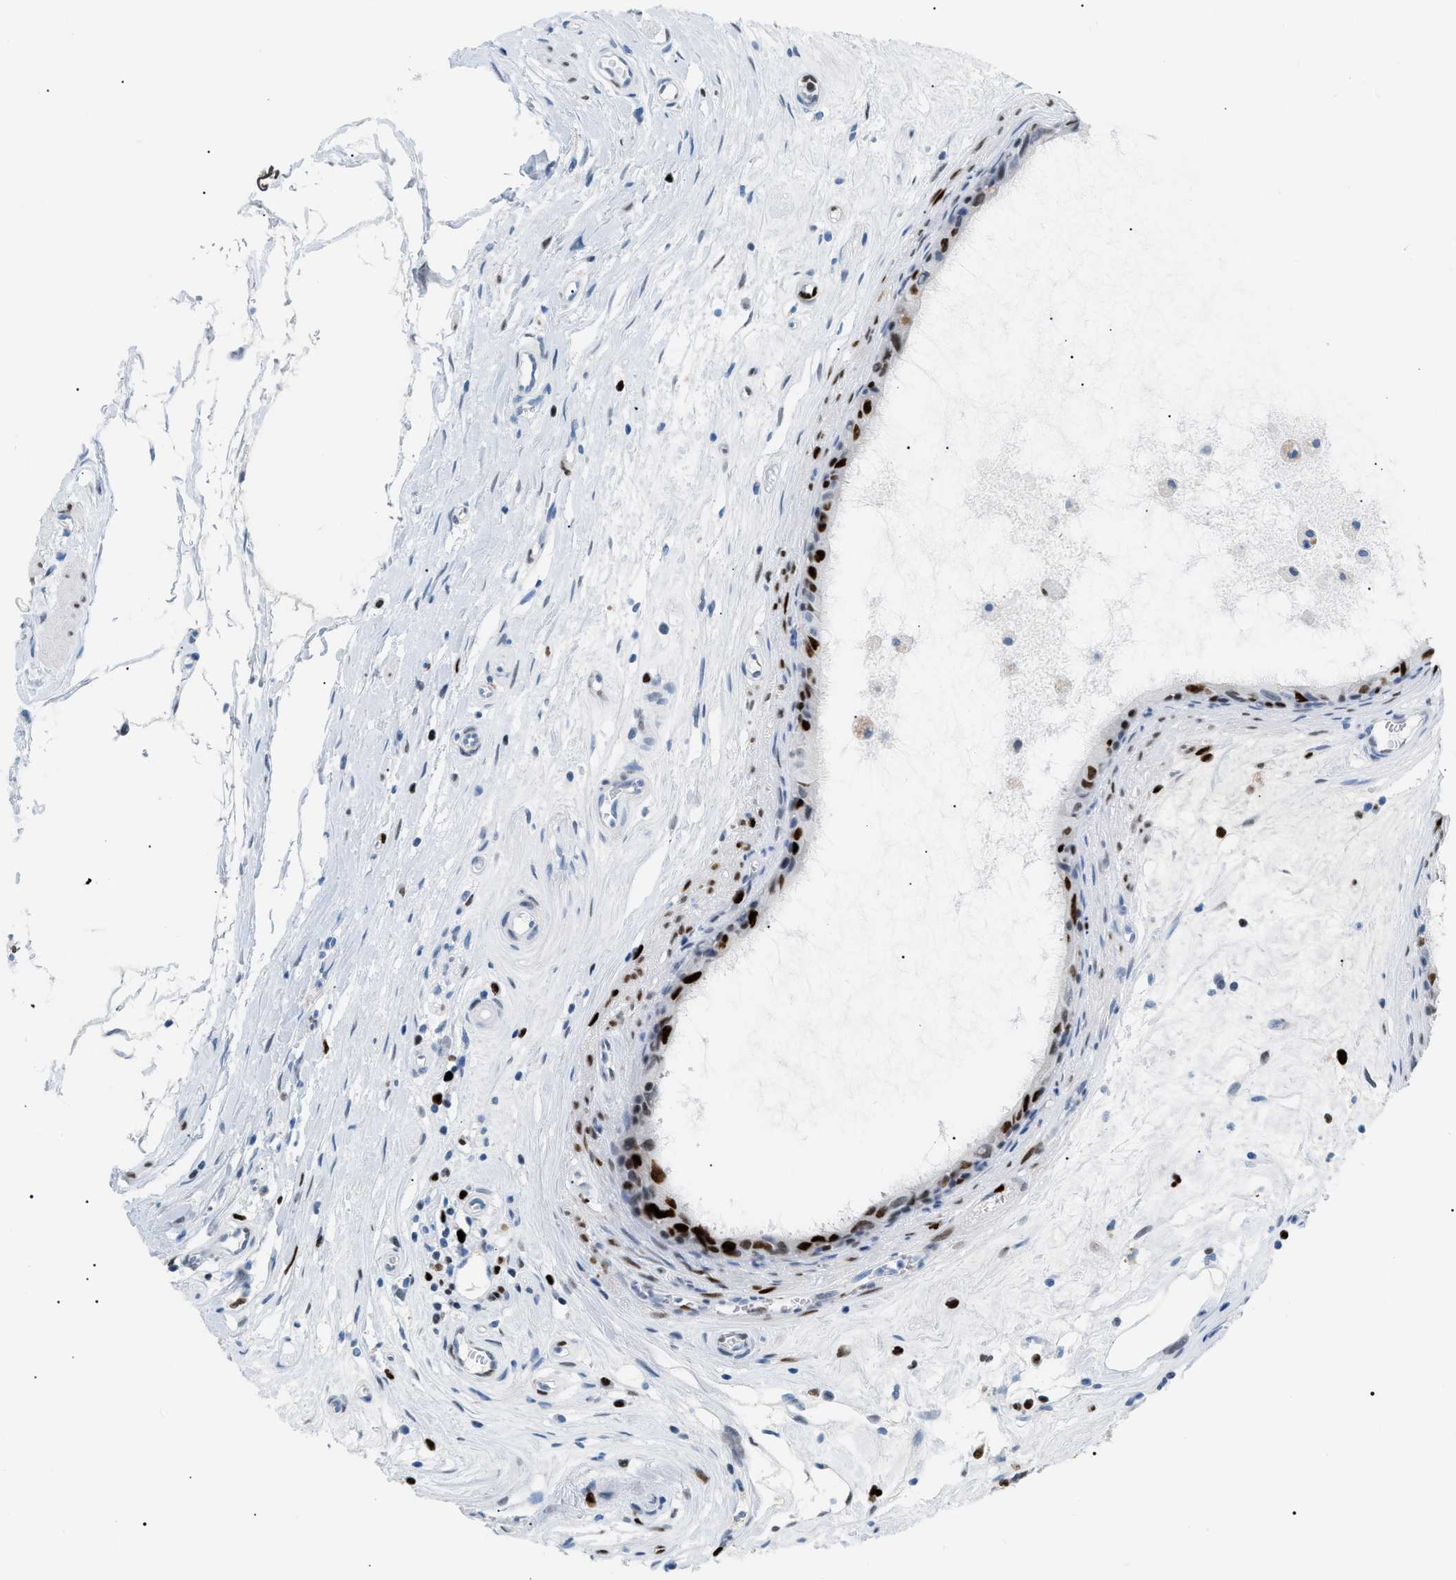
{"staining": {"intensity": "strong", "quantity": "25%-75%", "location": "nuclear"}, "tissue": "epididymis", "cell_type": "Glandular cells", "image_type": "normal", "snomed": [{"axis": "morphology", "description": "Normal tissue, NOS"}, {"axis": "morphology", "description": "Inflammation, NOS"}, {"axis": "topography", "description": "Epididymis"}], "caption": "Strong nuclear protein expression is identified in about 25%-75% of glandular cells in epididymis. (Brightfield microscopy of DAB IHC at high magnification).", "gene": "MCM7", "patient": {"sex": "male", "age": 85}}